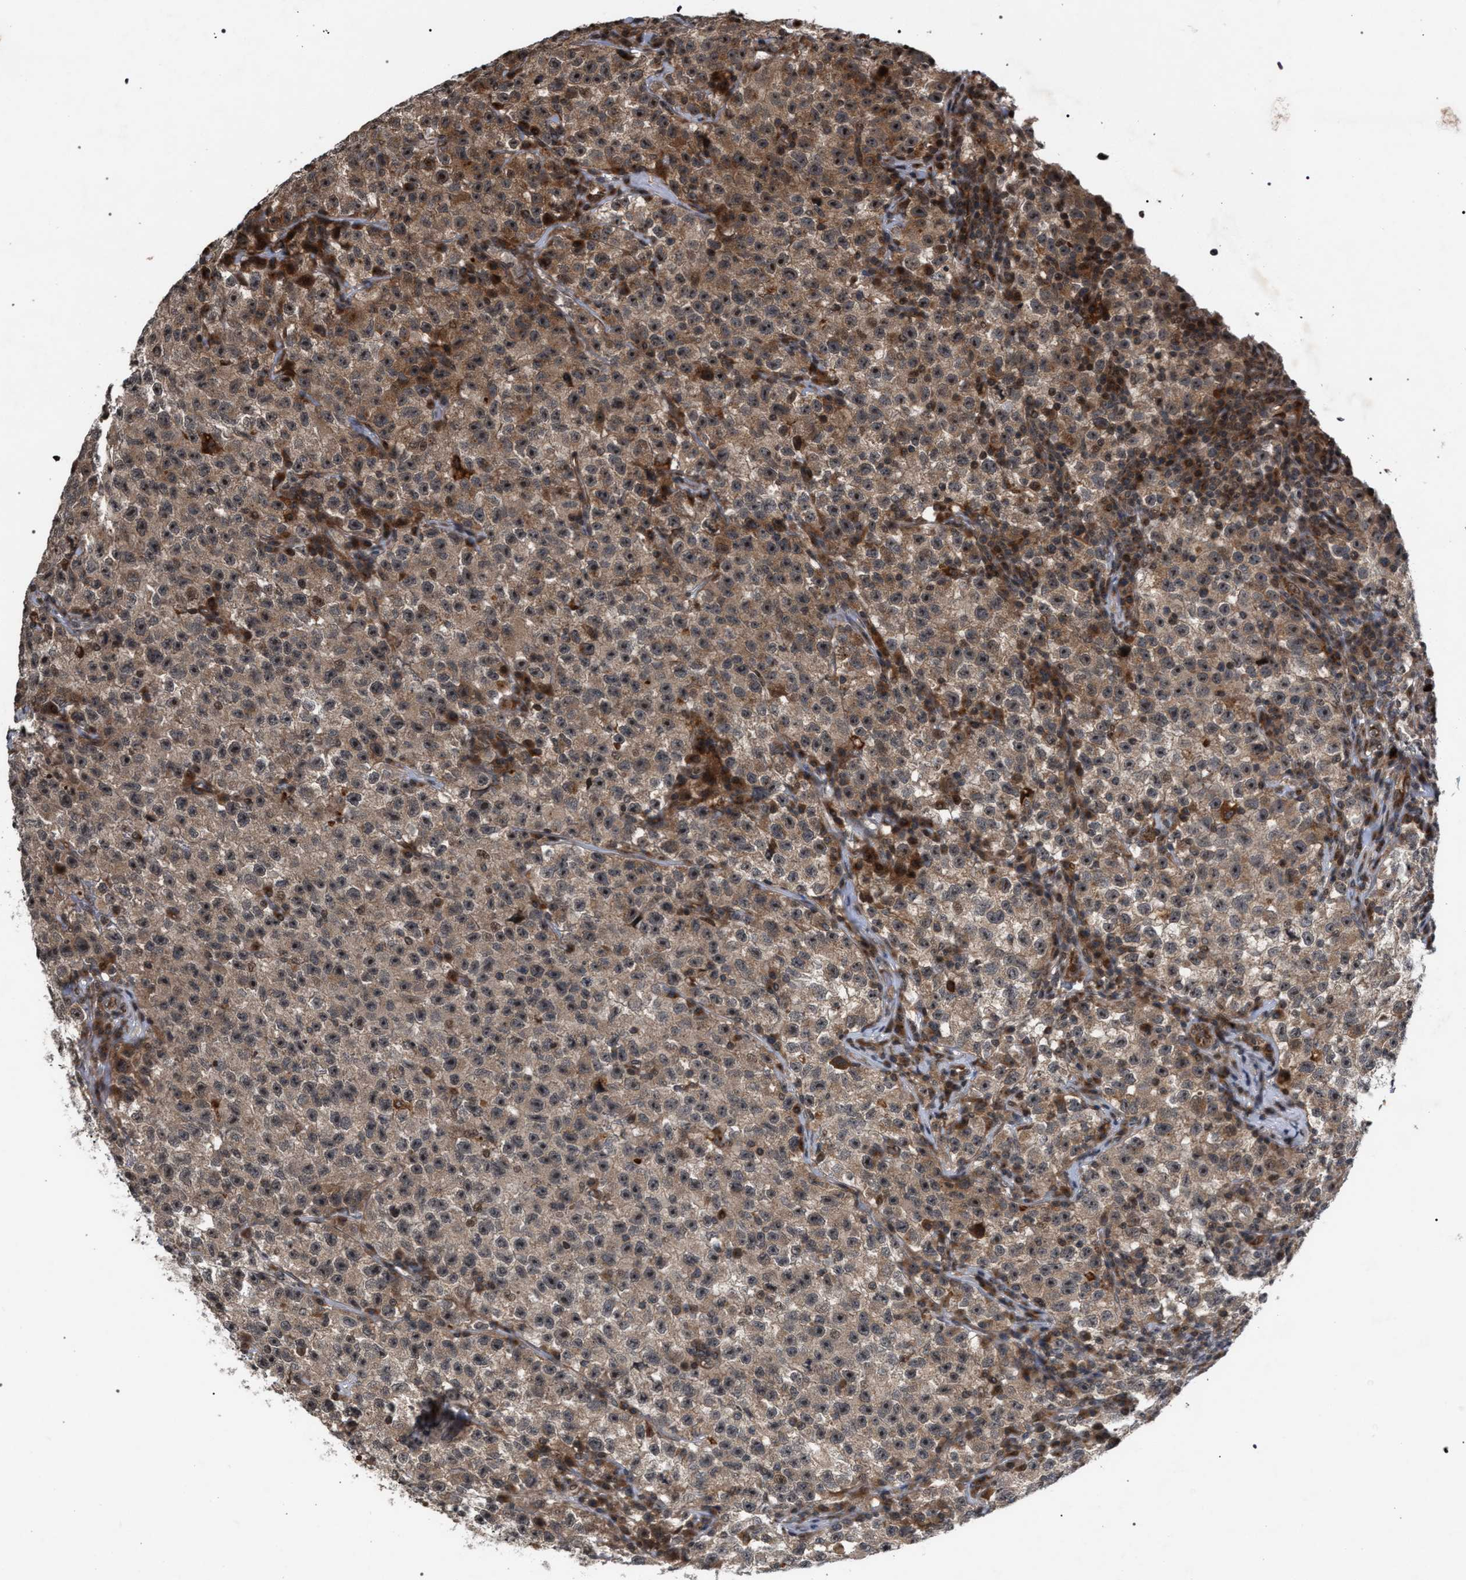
{"staining": {"intensity": "moderate", "quantity": ">75%", "location": "cytoplasmic/membranous,nuclear"}, "tissue": "testis cancer", "cell_type": "Tumor cells", "image_type": "cancer", "snomed": [{"axis": "morphology", "description": "Seminoma, NOS"}, {"axis": "topography", "description": "Testis"}], "caption": "Immunohistochemical staining of testis cancer (seminoma) exhibits medium levels of moderate cytoplasmic/membranous and nuclear staining in about >75% of tumor cells.", "gene": "IRAK4", "patient": {"sex": "male", "age": 22}}